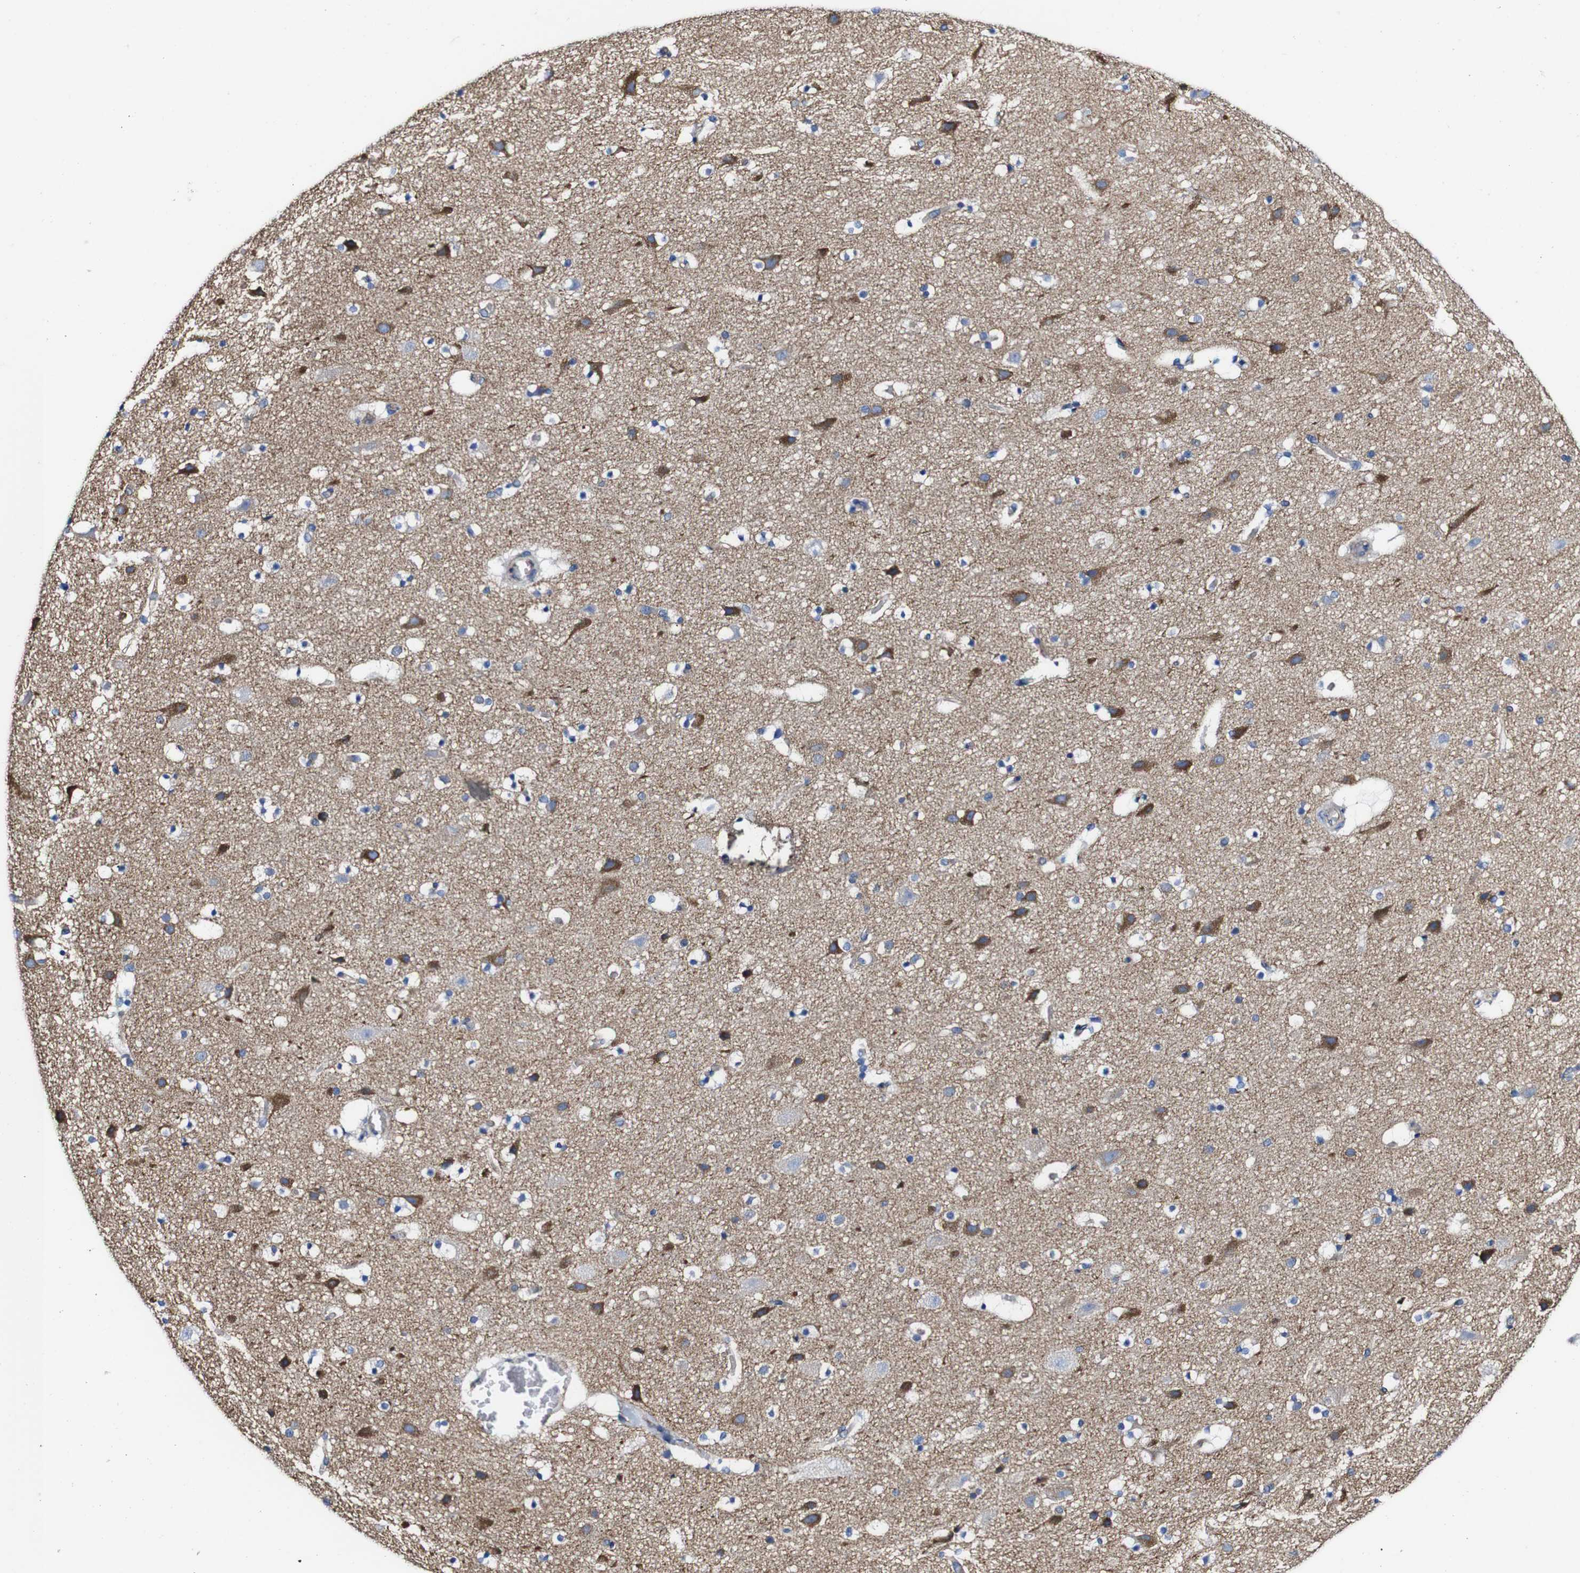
{"staining": {"intensity": "negative", "quantity": "none", "location": "none"}, "tissue": "cerebral cortex", "cell_type": "Endothelial cells", "image_type": "normal", "snomed": [{"axis": "morphology", "description": "Normal tissue, NOS"}, {"axis": "topography", "description": "Cerebral cortex"}], "caption": "Human cerebral cortex stained for a protein using IHC exhibits no expression in endothelial cells.", "gene": "CSF1R", "patient": {"sex": "male", "age": 45}}